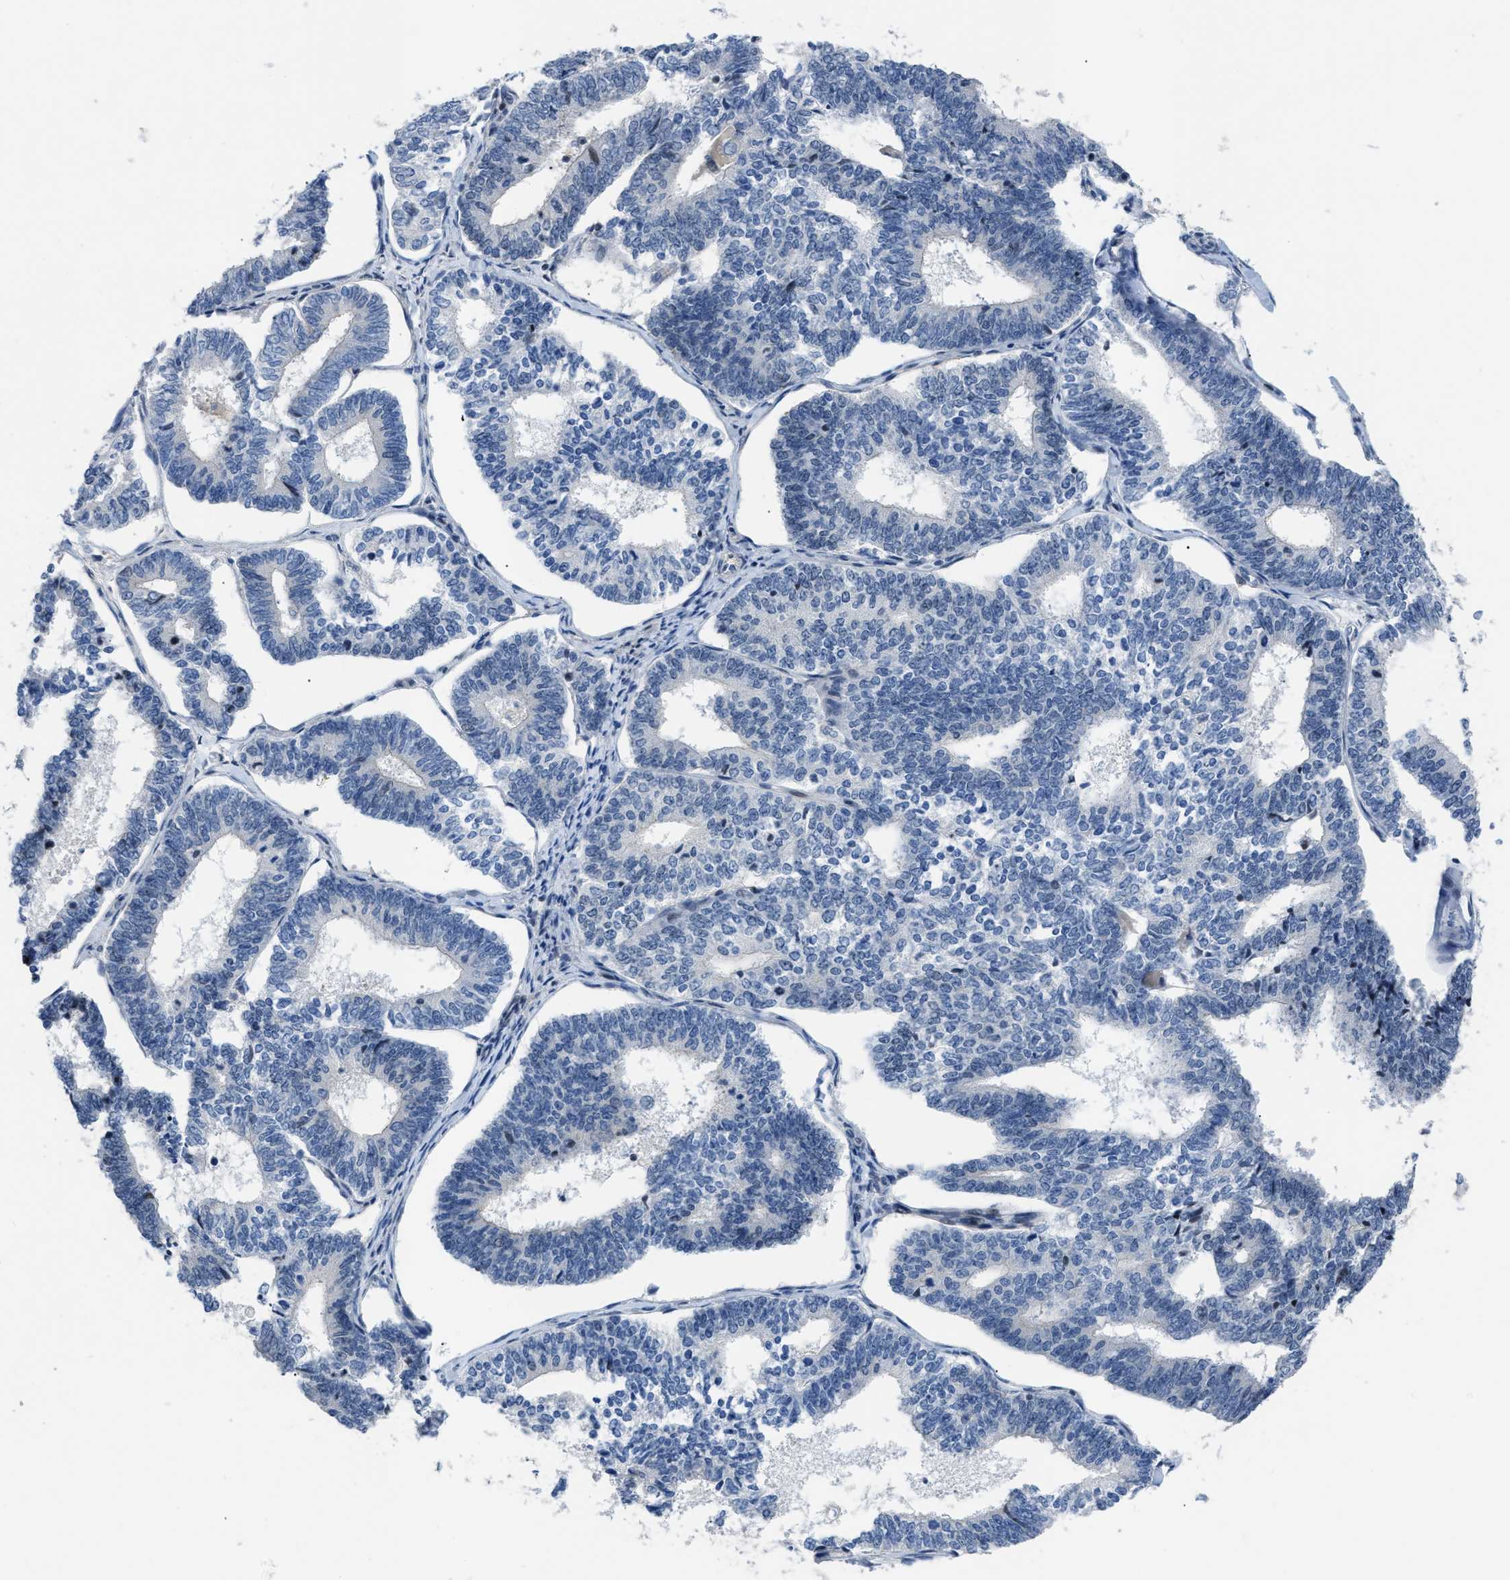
{"staining": {"intensity": "negative", "quantity": "none", "location": "none"}, "tissue": "endometrial cancer", "cell_type": "Tumor cells", "image_type": "cancer", "snomed": [{"axis": "morphology", "description": "Adenocarcinoma, NOS"}, {"axis": "topography", "description": "Endometrium"}], "caption": "A micrograph of human endometrial cancer (adenocarcinoma) is negative for staining in tumor cells. (Brightfield microscopy of DAB (3,3'-diaminobenzidine) immunohistochemistry at high magnification).", "gene": "FDCSP", "patient": {"sex": "female", "age": 70}}